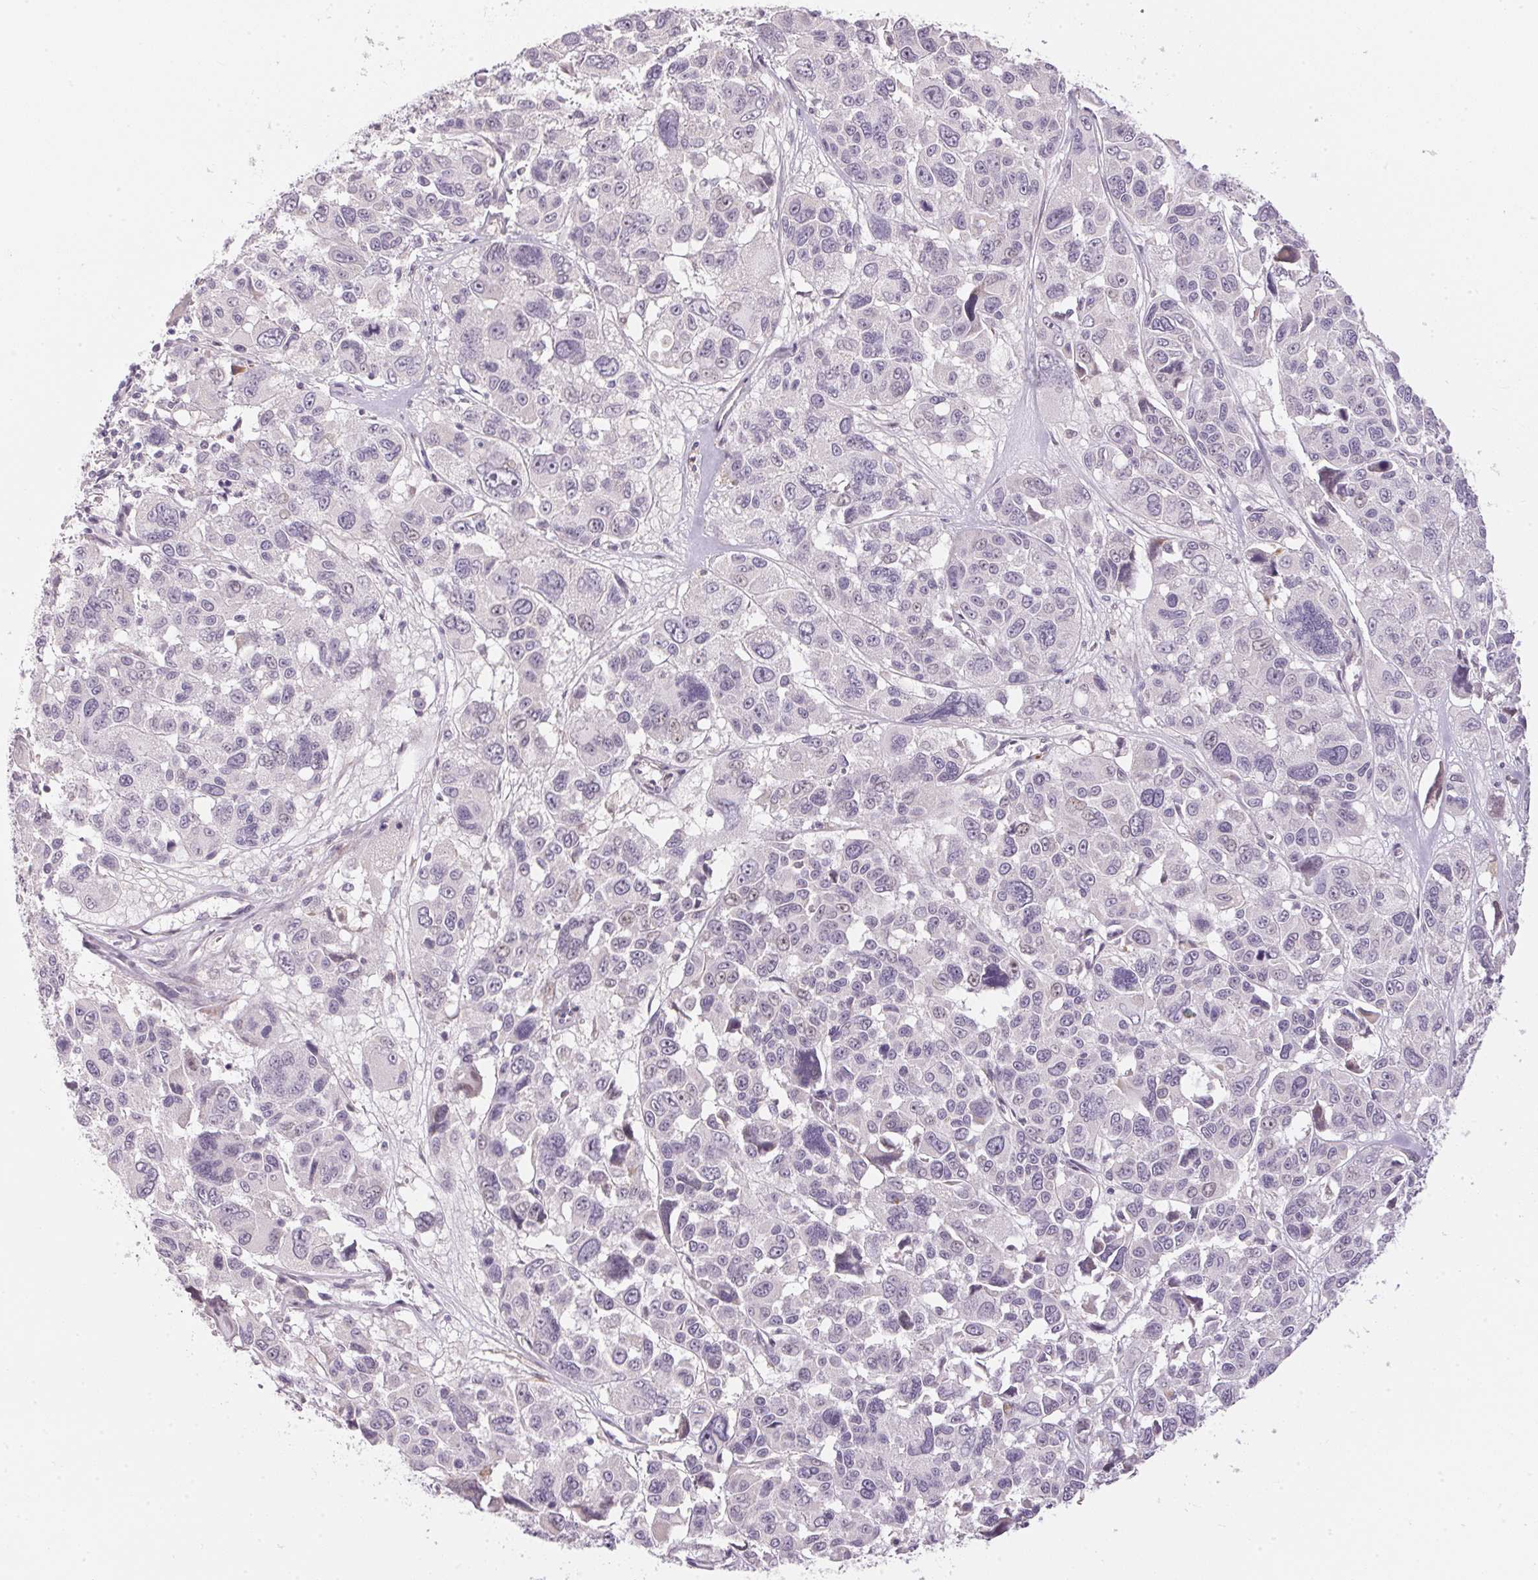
{"staining": {"intensity": "negative", "quantity": "none", "location": "none"}, "tissue": "melanoma", "cell_type": "Tumor cells", "image_type": "cancer", "snomed": [{"axis": "morphology", "description": "Malignant melanoma, NOS"}, {"axis": "topography", "description": "Skin"}], "caption": "This is an immunohistochemistry micrograph of melanoma. There is no staining in tumor cells.", "gene": "GDAP1L1", "patient": {"sex": "female", "age": 66}}